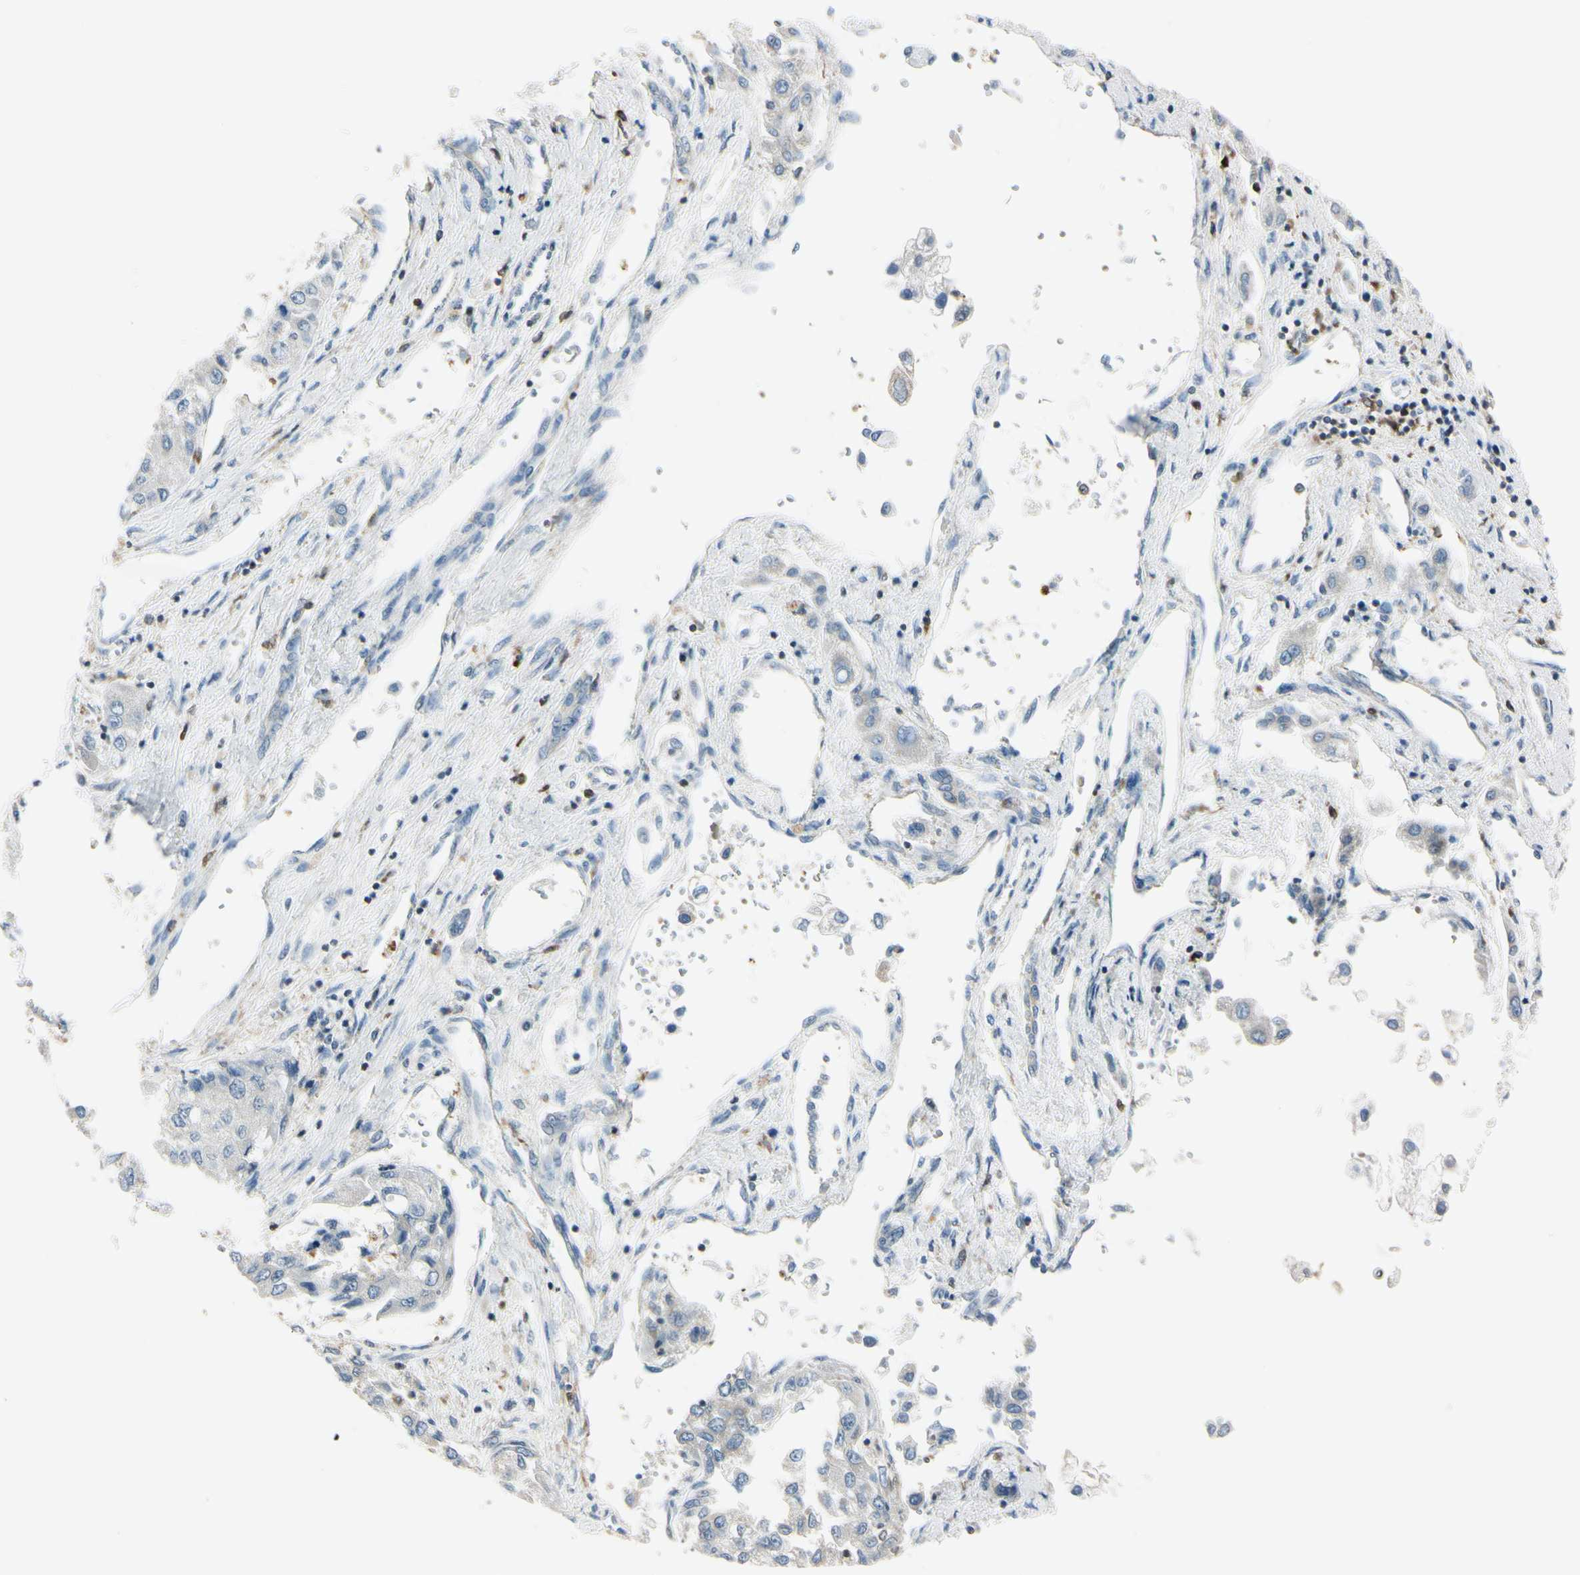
{"staining": {"intensity": "weak", "quantity": ">75%", "location": "cytoplasmic/membranous"}, "tissue": "liver cancer", "cell_type": "Tumor cells", "image_type": "cancer", "snomed": [{"axis": "morphology", "description": "Carcinoma, Hepatocellular, NOS"}, {"axis": "topography", "description": "Liver"}], "caption": "IHC (DAB) staining of human liver cancer (hepatocellular carcinoma) exhibits weak cytoplasmic/membranous protein positivity in about >75% of tumor cells.", "gene": "CYRIB", "patient": {"sex": "female", "age": 66}}